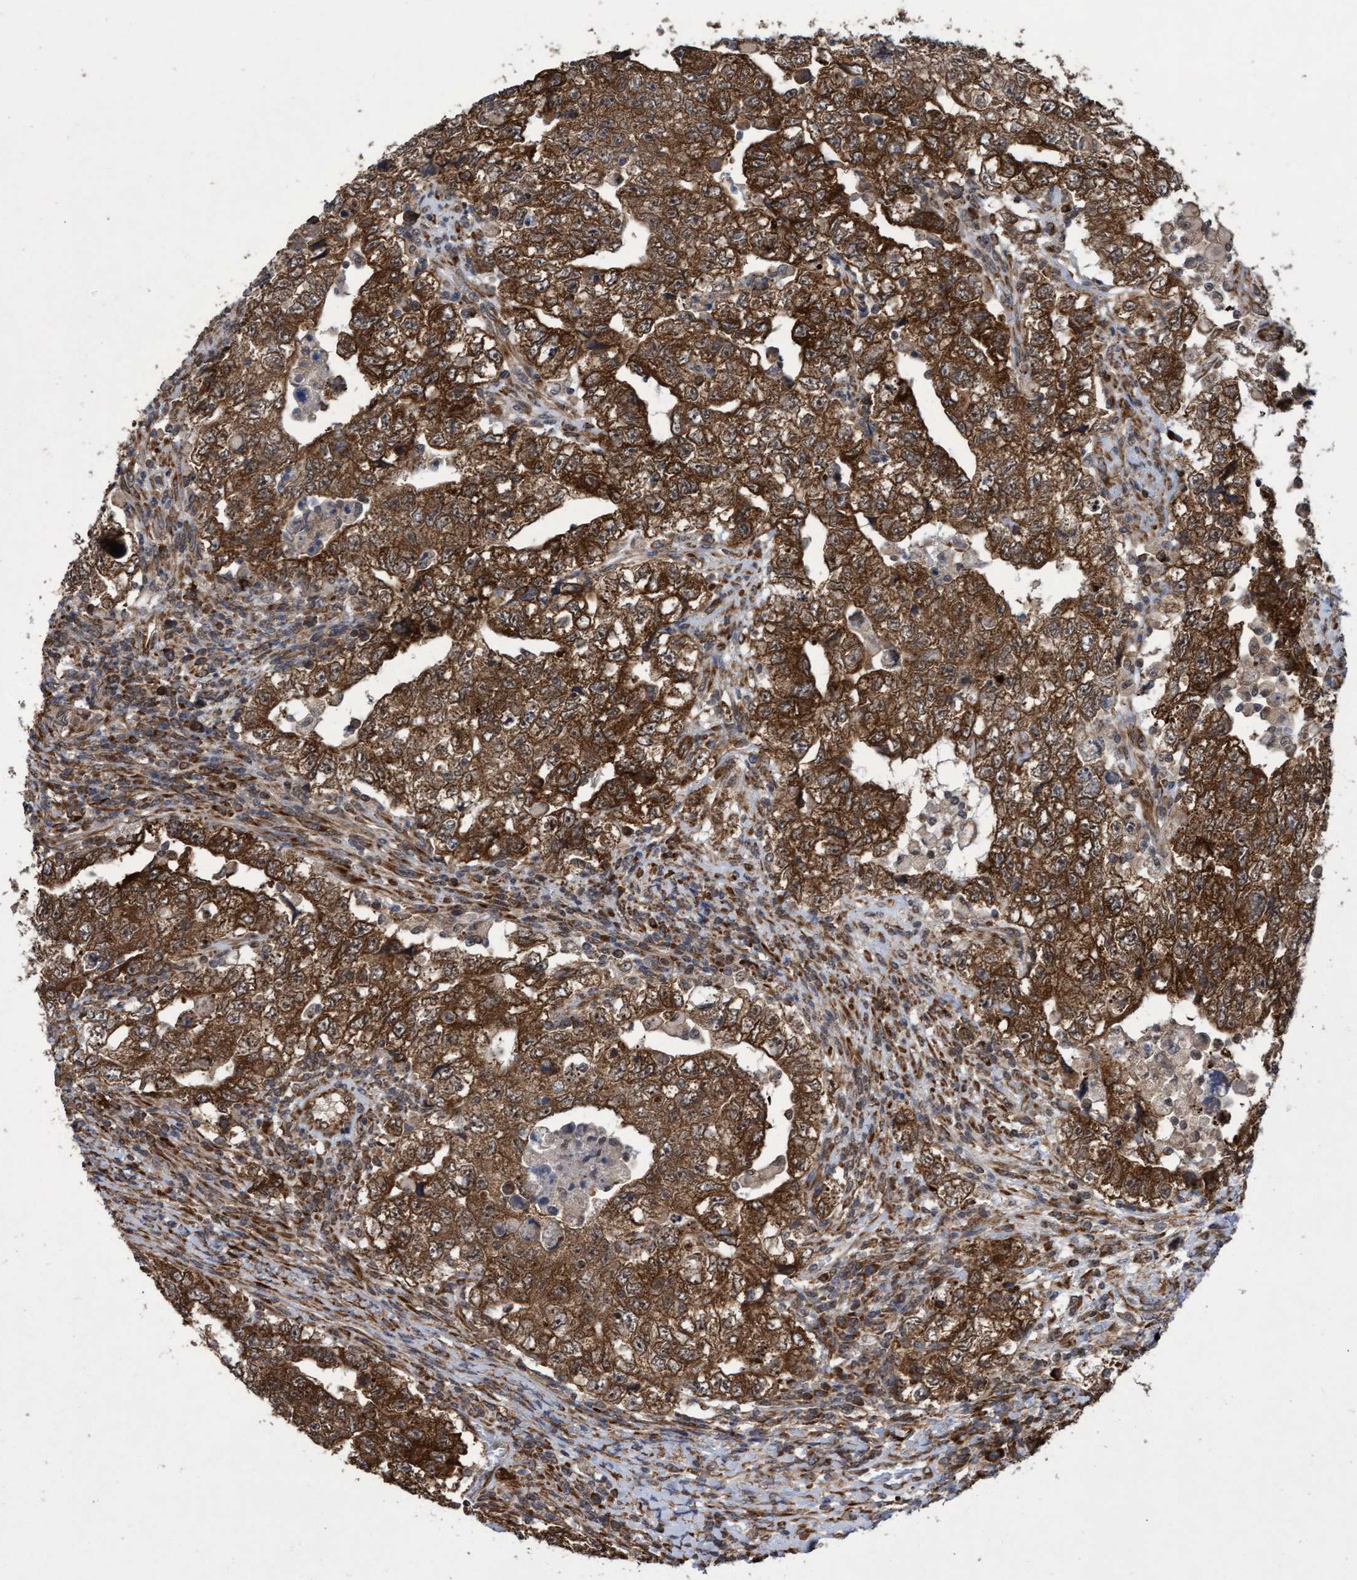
{"staining": {"intensity": "strong", "quantity": ">75%", "location": "cytoplasmic/membranous"}, "tissue": "testis cancer", "cell_type": "Tumor cells", "image_type": "cancer", "snomed": [{"axis": "morphology", "description": "Carcinoma, Embryonal, NOS"}, {"axis": "topography", "description": "Testis"}], "caption": "A micrograph of human embryonal carcinoma (testis) stained for a protein demonstrates strong cytoplasmic/membranous brown staining in tumor cells.", "gene": "ABCF2", "patient": {"sex": "male", "age": 36}}